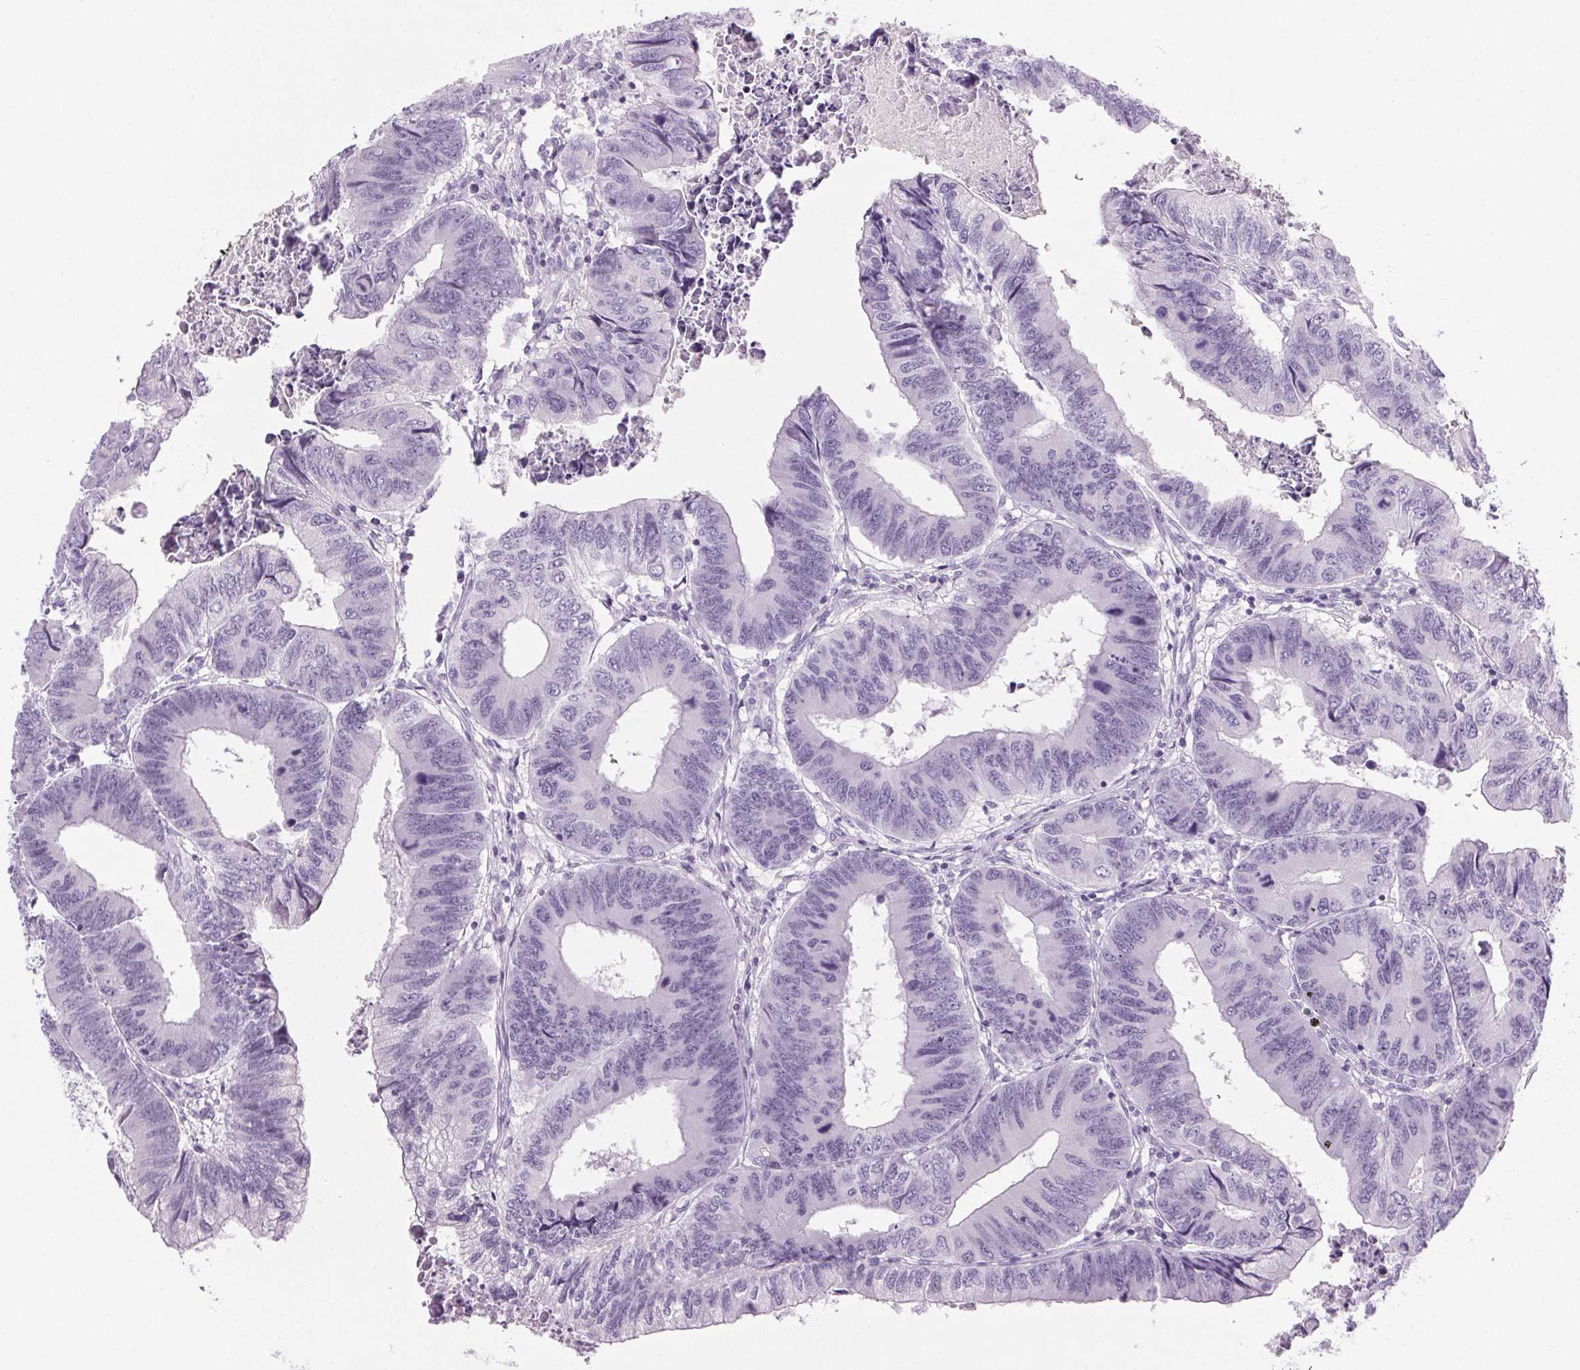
{"staining": {"intensity": "negative", "quantity": "none", "location": "none"}, "tissue": "colorectal cancer", "cell_type": "Tumor cells", "image_type": "cancer", "snomed": [{"axis": "morphology", "description": "Adenocarcinoma, NOS"}, {"axis": "topography", "description": "Colon"}], "caption": "A photomicrograph of colorectal adenocarcinoma stained for a protein demonstrates no brown staining in tumor cells.", "gene": "LRP2", "patient": {"sex": "male", "age": 53}}